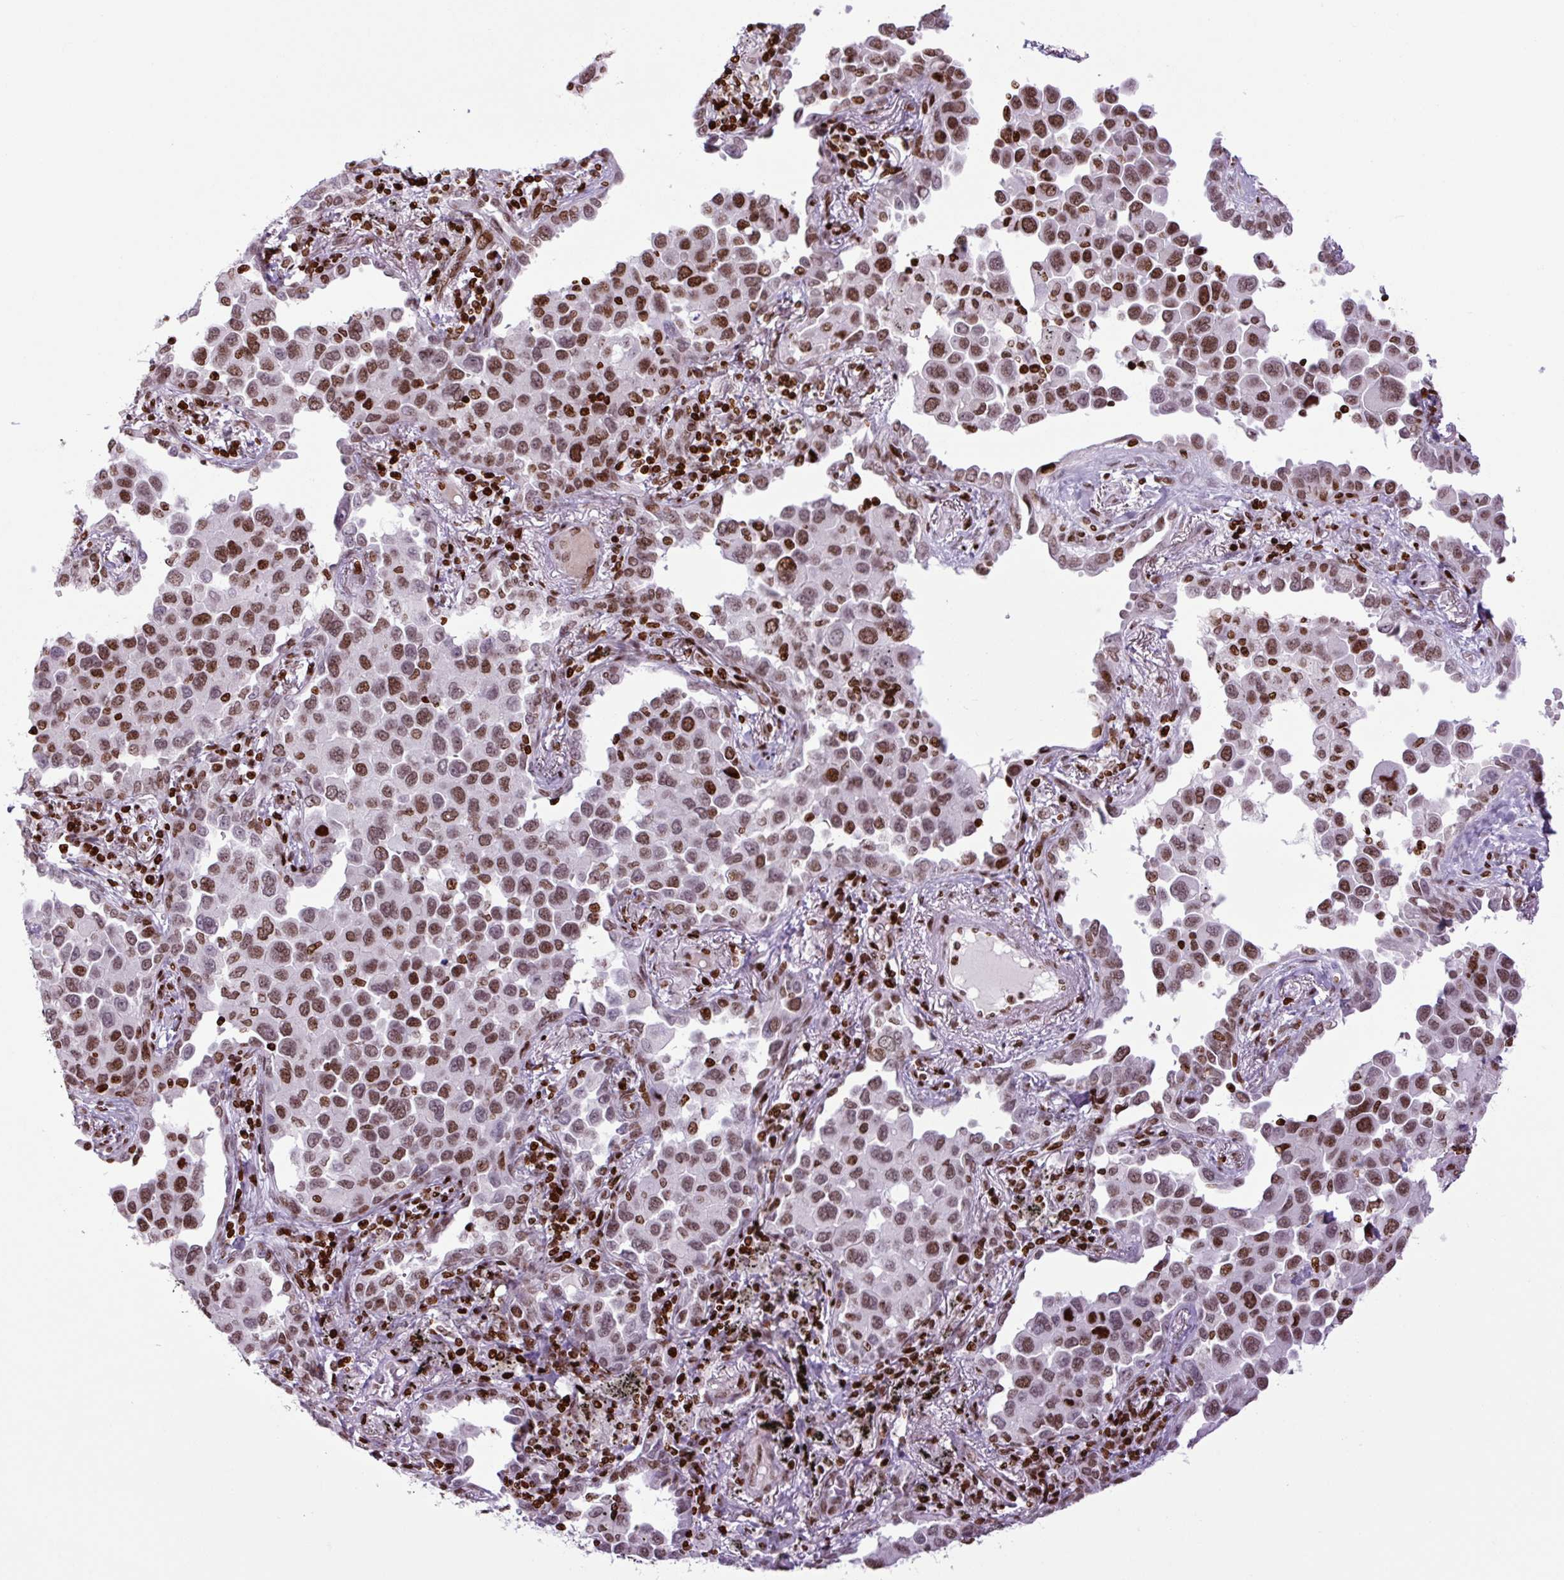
{"staining": {"intensity": "moderate", "quantity": ">75%", "location": "nuclear"}, "tissue": "lung cancer", "cell_type": "Tumor cells", "image_type": "cancer", "snomed": [{"axis": "morphology", "description": "Adenocarcinoma, NOS"}, {"axis": "topography", "description": "Lung"}], "caption": "Immunohistochemical staining of human adenocarcinoma (lung) demonstrates moderate nuclear protein positivity in about >75% of tumor cells. Using DAB (3,3'-diaminobenzidine) (brown) and hematoxylin (blue) stains, captured at high magnification using brightfield microscopy.", "gene": "H1-3", "patient": {"sex": "male", "age": 67}}